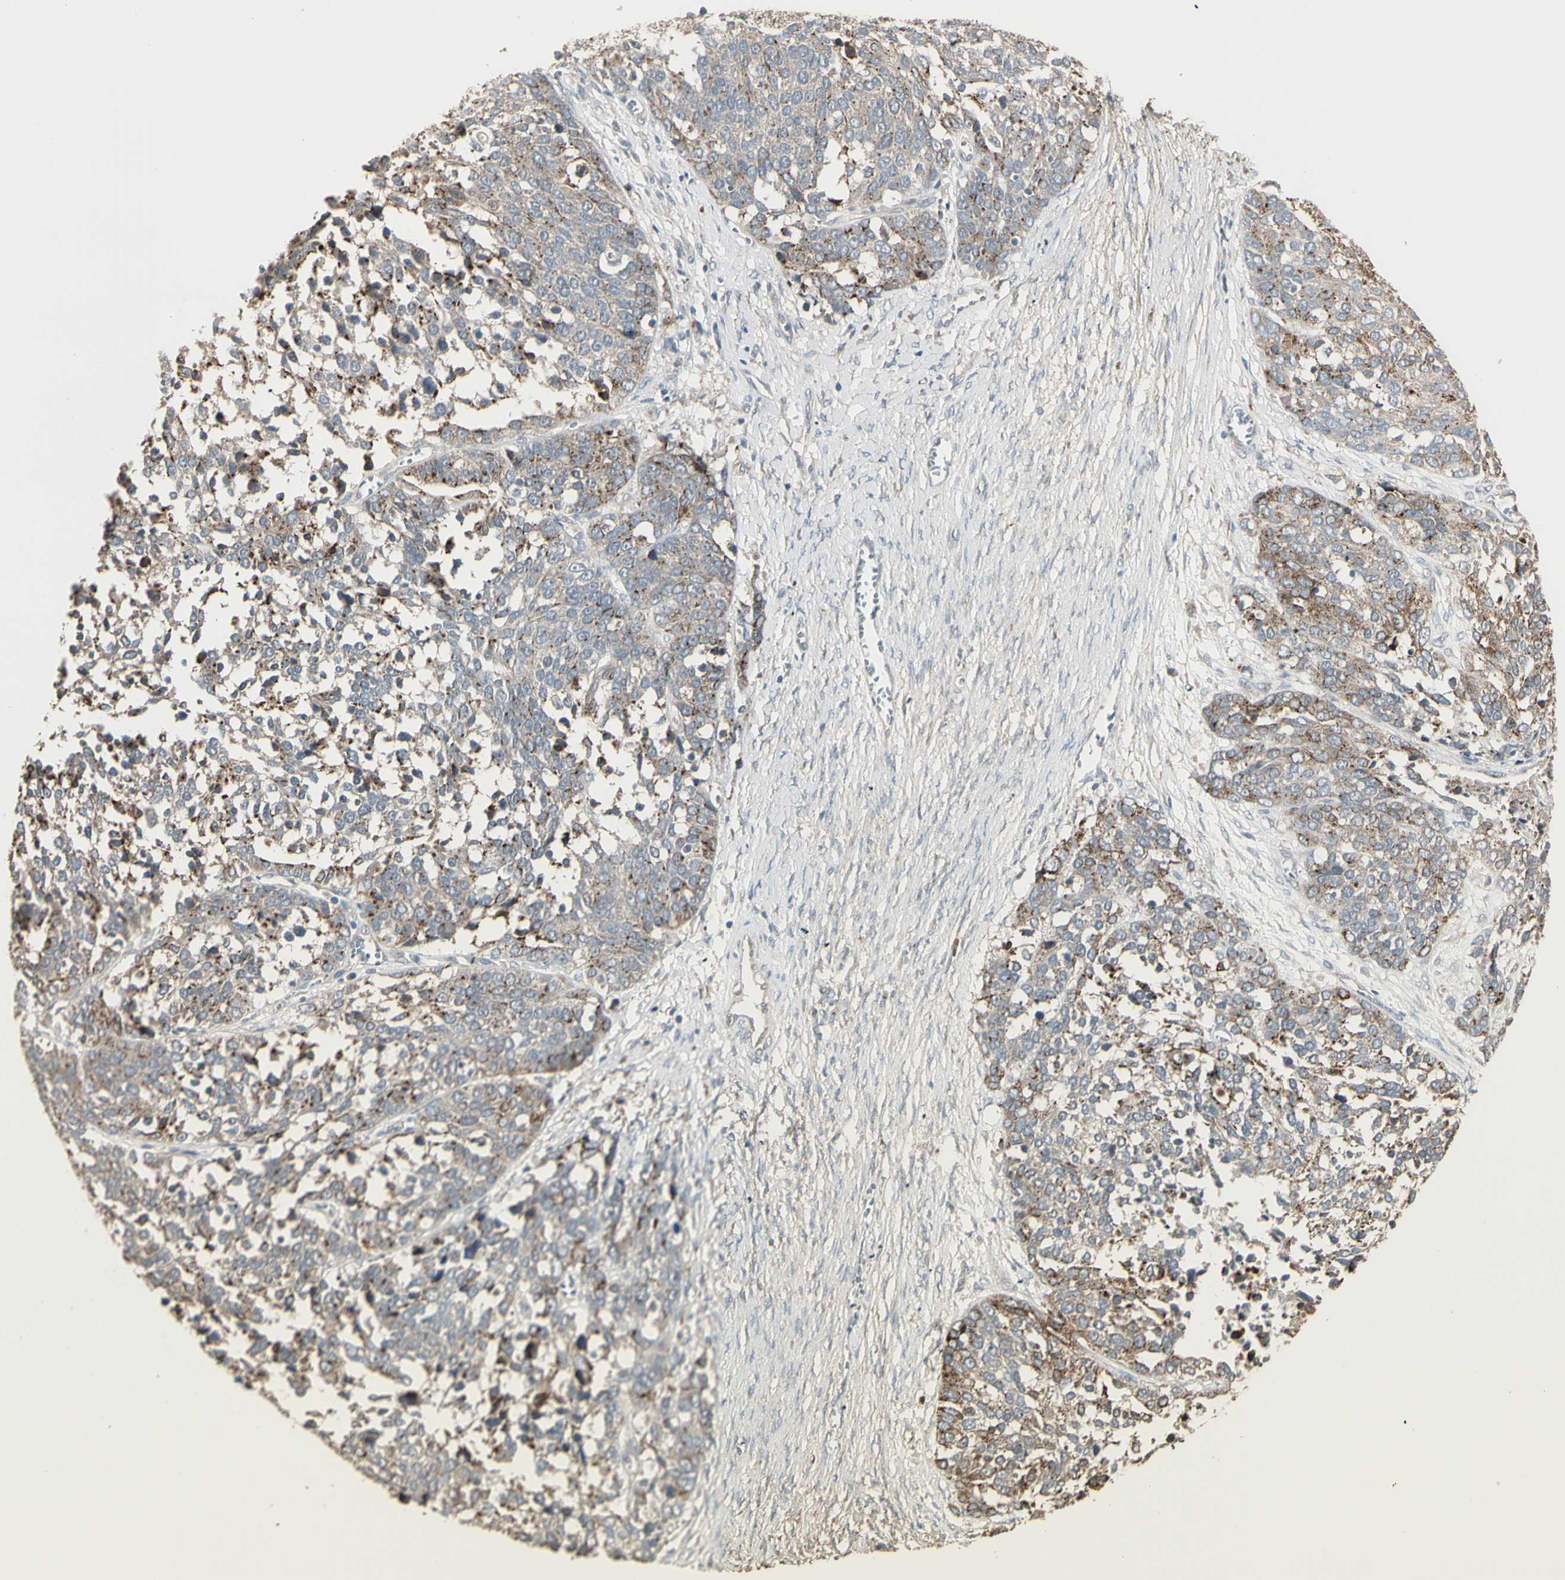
{"staining": {"intensity": "moderate", "quantity": "25%-75%", "location": "cytoplasmic/membranous"}, "tissue": "ovarian cancer", "cell_type": "Tumor cells", "image_type": "cancer", "snomed": [{"axis": "morphology", "description": "Cystadenocarcinoma, serous, NOS"}, {"axis": "topography", "description": "Ovary"}], "caption": "Human ovarian cancer stained with a protein marker exhibits moderate staining in tumor cells.", "gene": "GALNT3", "patient": {"sex": "female", "age": 44}}